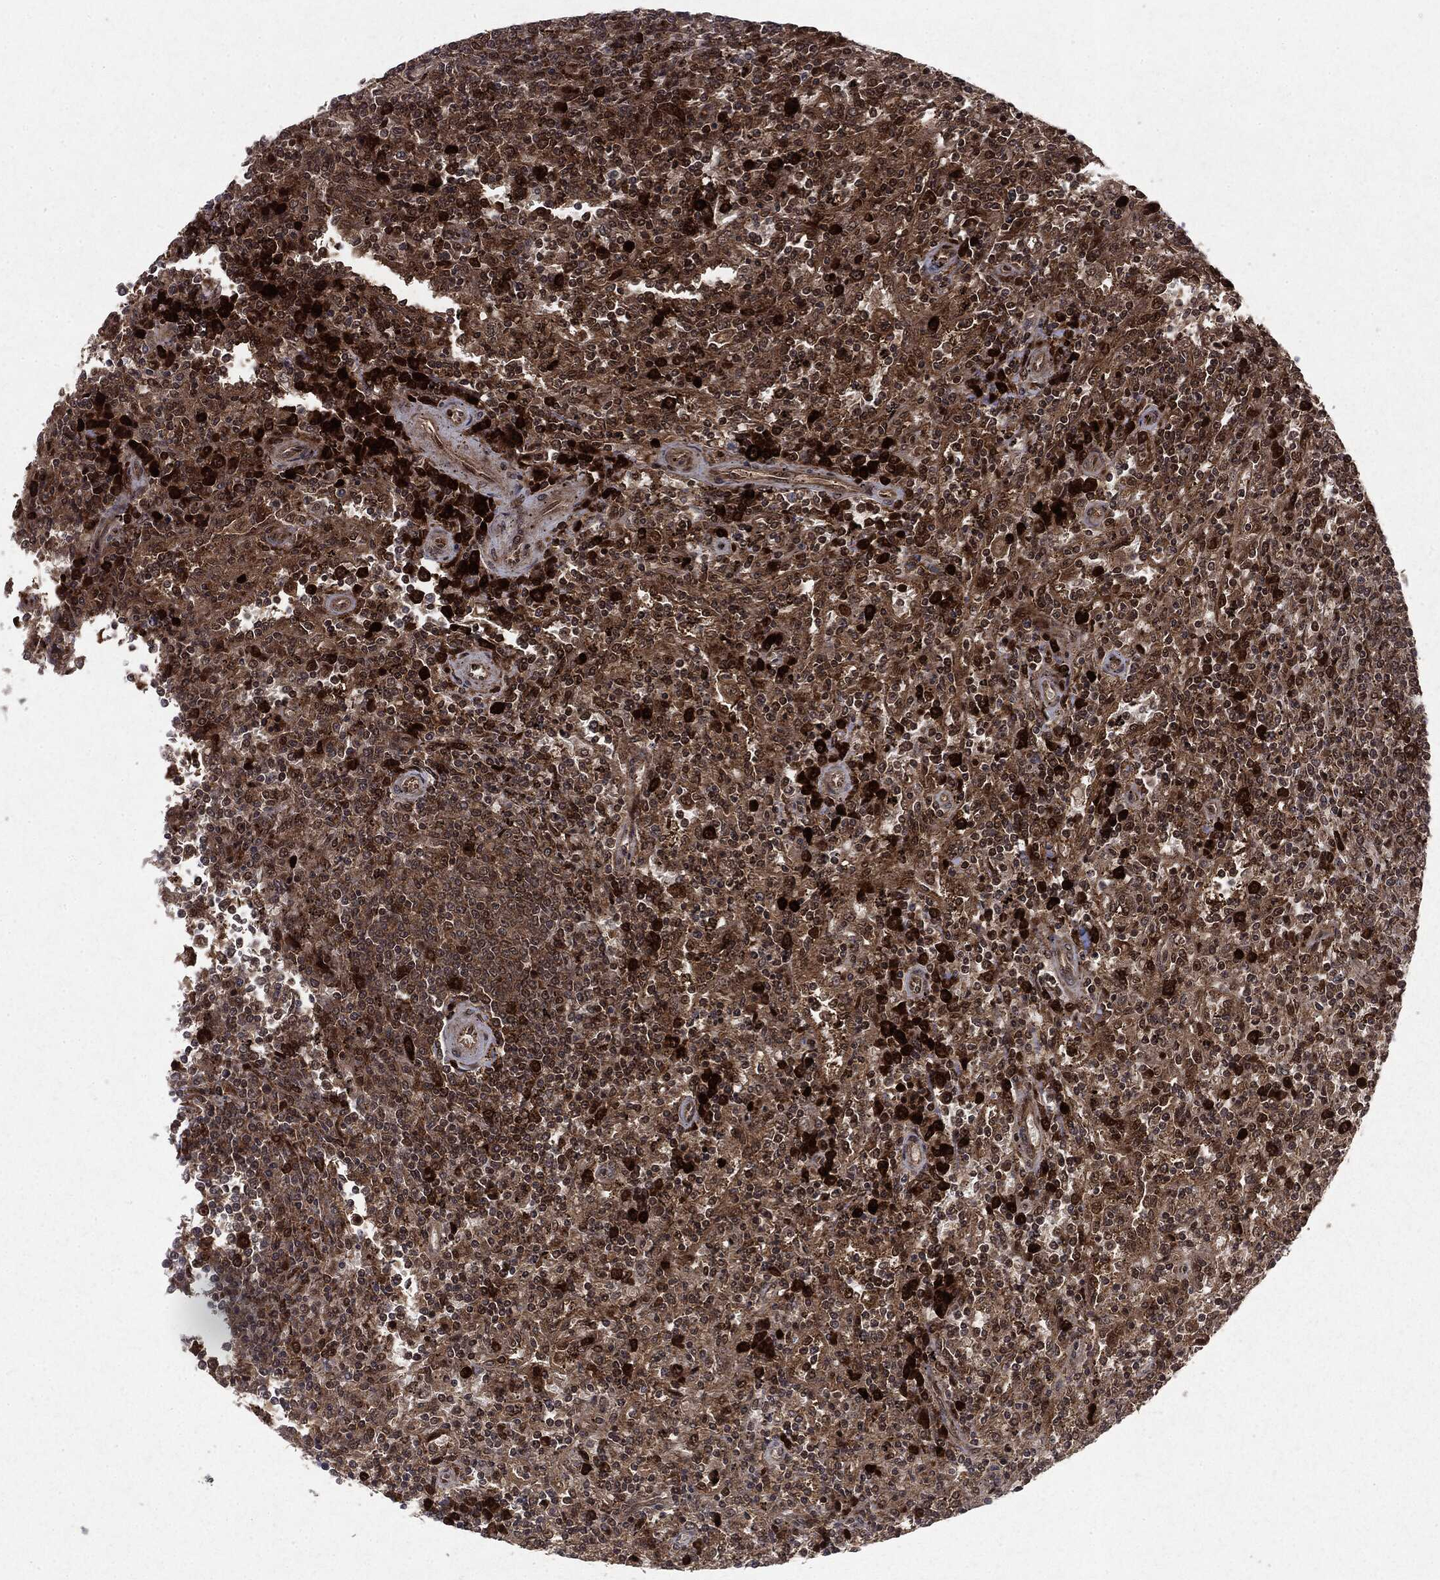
{"staining": {"intensity": "moderate", "quantity": ">75%", "location": "cytoplasmic/membranous"}, "tissue": "lymphoma", "cell_type": "Tumor cells", "image_type": "cancer", "snomed": [{"axis": "morphology", "description": "Malignant lymphoma, non-Hodgkin's type, Low grade"}, {"axis": "topography", "description": "Spleen"}], "caption": "Immunohistochemical staining of human lymphoma displays medium levels of moderate cytoplasmic/membranous protein positivity in approximately >75% of tumor cells. Immunohistochemistry (ihc) stains the protein in brown and the nuclei are stained blue.", "gene": "OTUB1", "patient": {"sex": "male", "age": 62}}